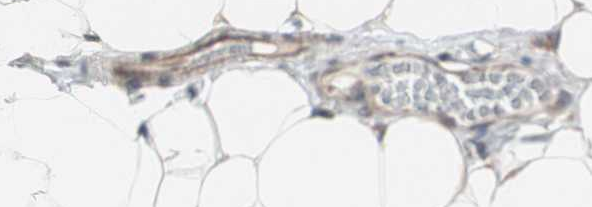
{"staining": {"intensity": "weak", "quantity": "<25%", "location": "cytoplasmic/membranous"}, "tissue": "adipose tissue", "cell_type": "Adipocytes", "image_type": "normal", "snomed": [{"axis": "morphology", "description": "Normal tissue, NOS"}, {"axis": "topography", "description": "Soft tissue"}], "caption": "A high-resolution micrograph shows IHC staining of normal adipose tissue, which displays no significant expression in adipocytes.", "gene": "ZNF512B", "patient": {"sex": "male", "age": 26}}